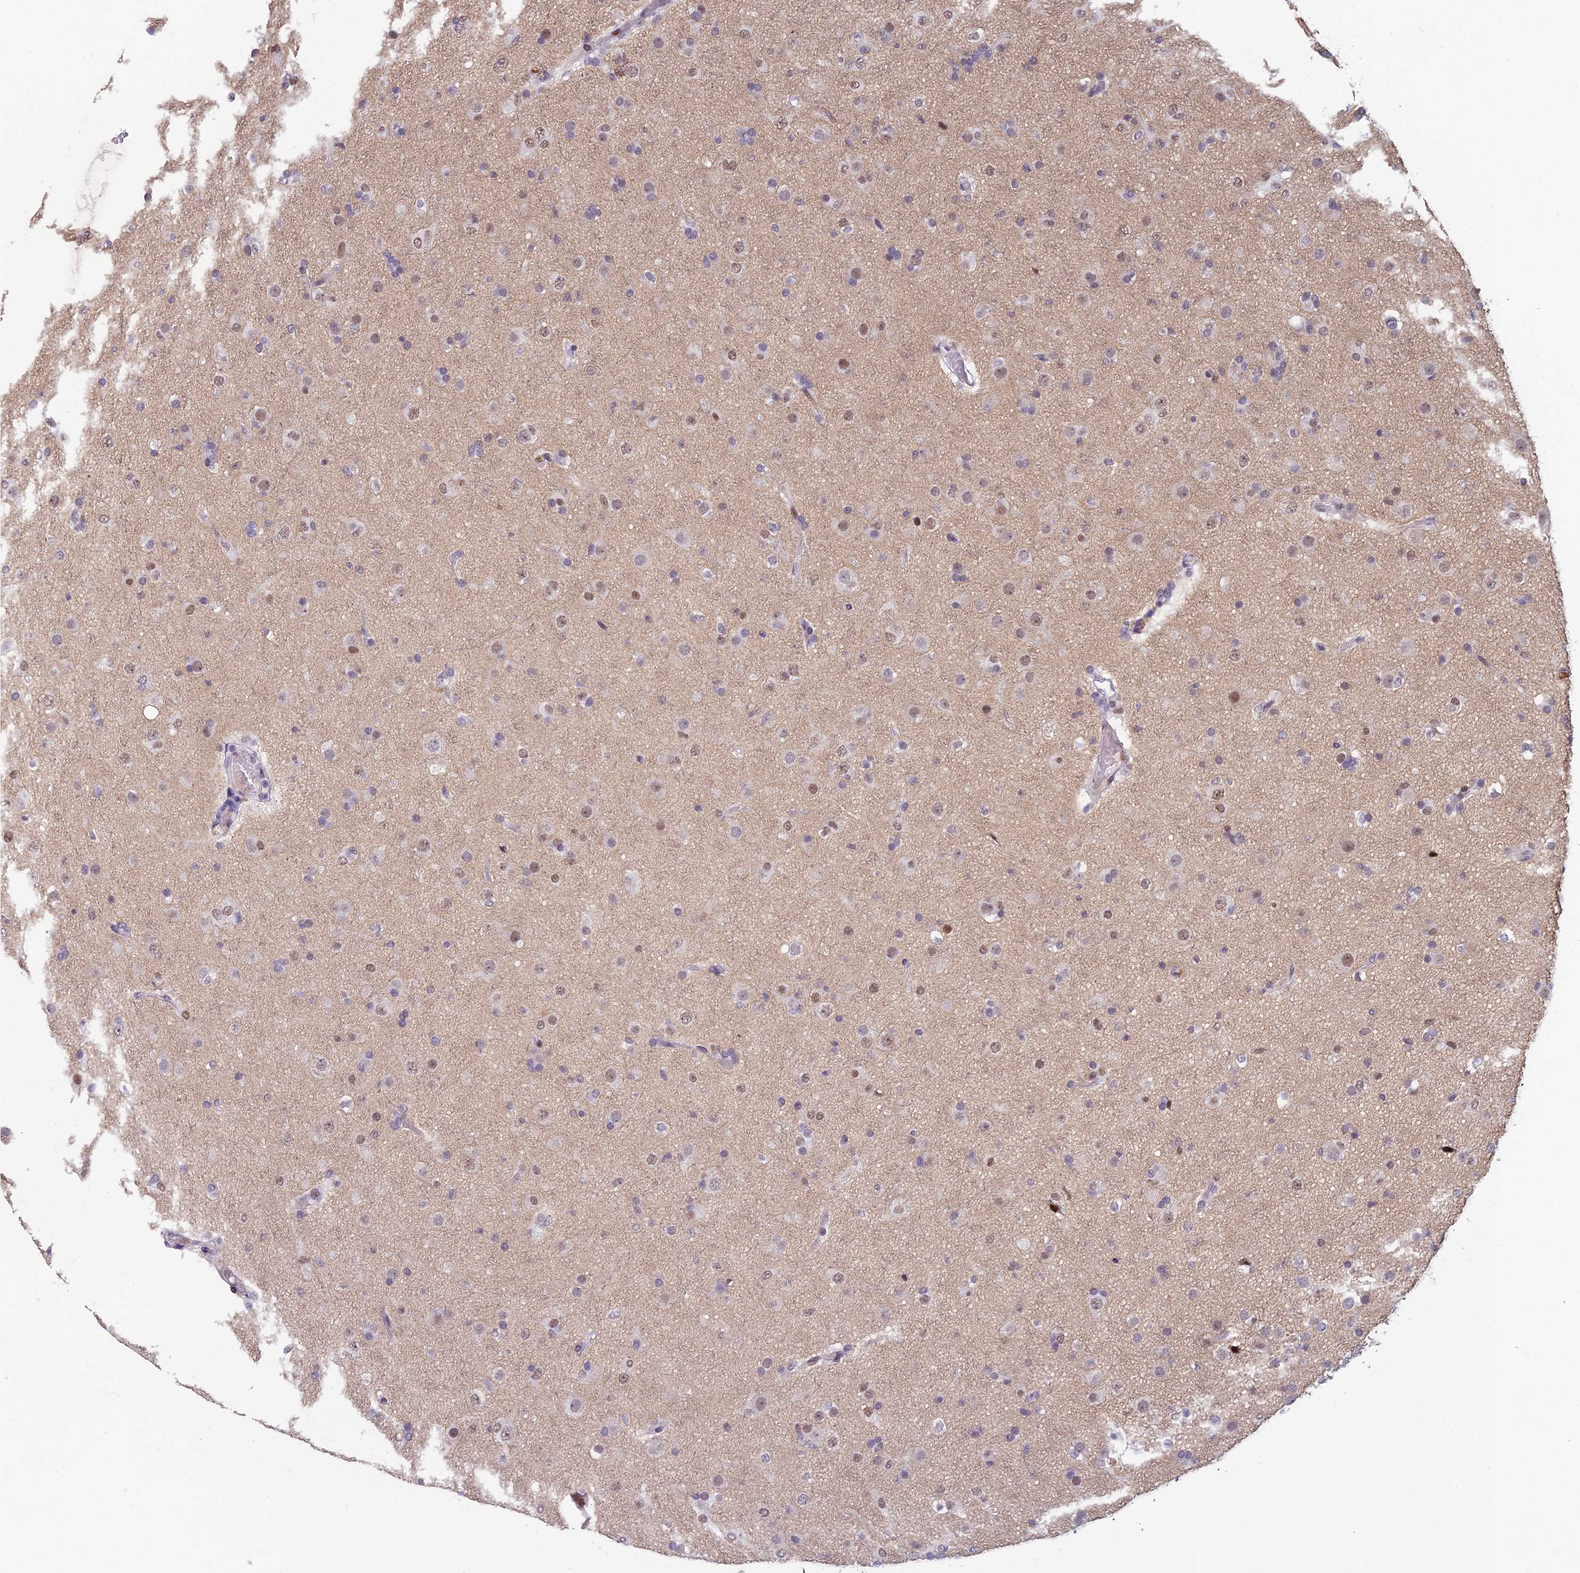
{"staining": {"intensity": "moderate", "quantity": "<25%", "location": "nuclear"}, "tissue": "glioma", "cell_type": "Tumor cells", "image_type": "cancer", "snomed": [{"axis": "morphology", "description": "Glioma, malignant, Low grade"}, {"axis": "topography", "description": "Brain"}], "caption": "This histopathology image demonstrates malignant glioma (low-grade) stained with IHC to label a protein in brown. The nuclear of tumor cells show moderate positivity for the protein. Nuclei are counter-stained blue.", "gene": "RGS17", "patient": {"sex": "male", "age": 65}}